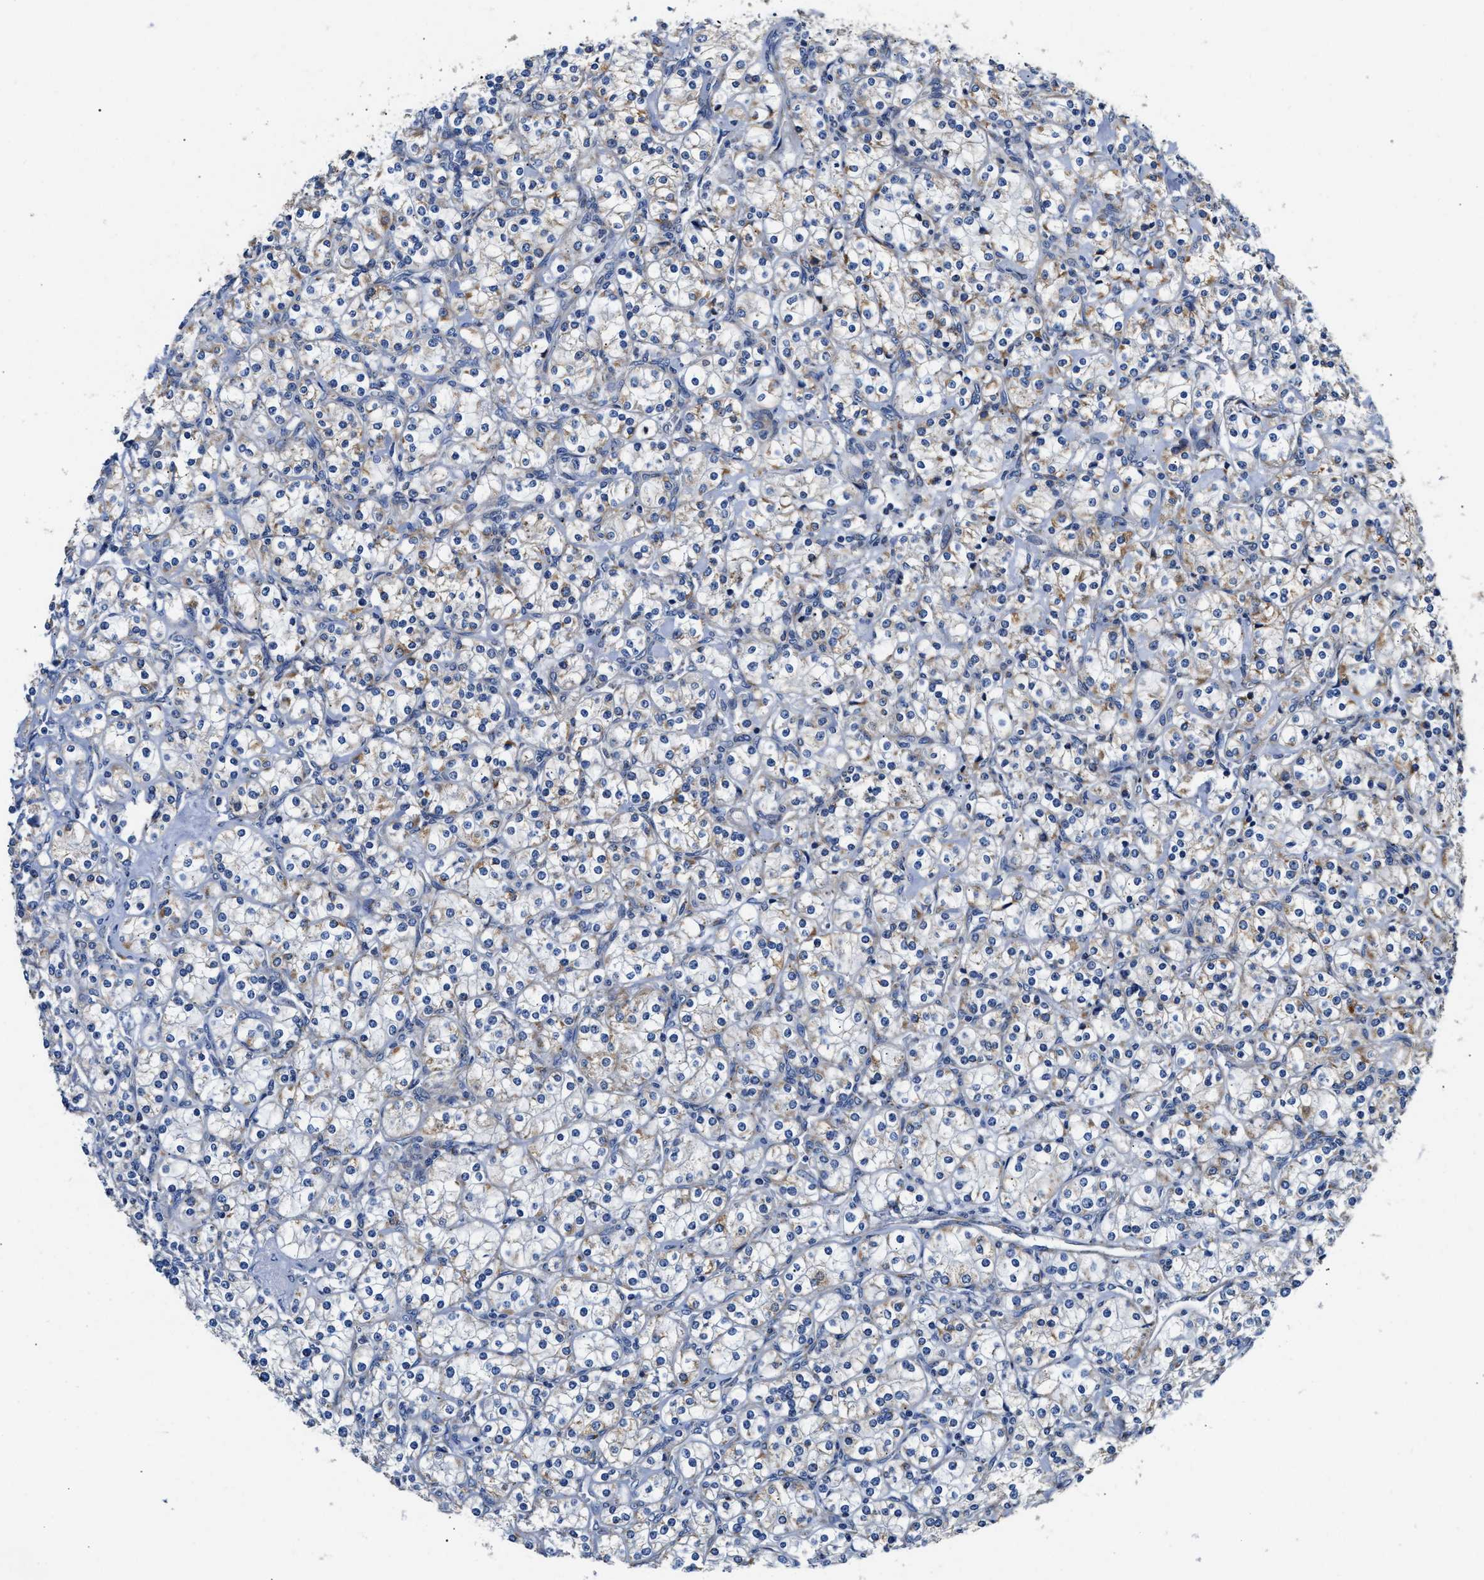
{"staining": {"intensity": "weak", "quantity": "25%-75%", "location": "cytoplasmic/membranous"}, "tissue": "renal cancer", "cell_type": "Tumor cells", "image_type": "cancer", "snomed": [{"axis": "morphology", "description": "Adenocarcinoma, NOS"}, {"axis": "topography", "description": "Kidney"}], "caption": "A histopathology image showing weak cytoplasmic/membranous expression in about 25%-75% of tumor cells in renal adenocarcinoma, as visualized by brown immunohistochemical staining.", "gene": "ACADVL", "patient": {"sex": "male", "age": 77}}